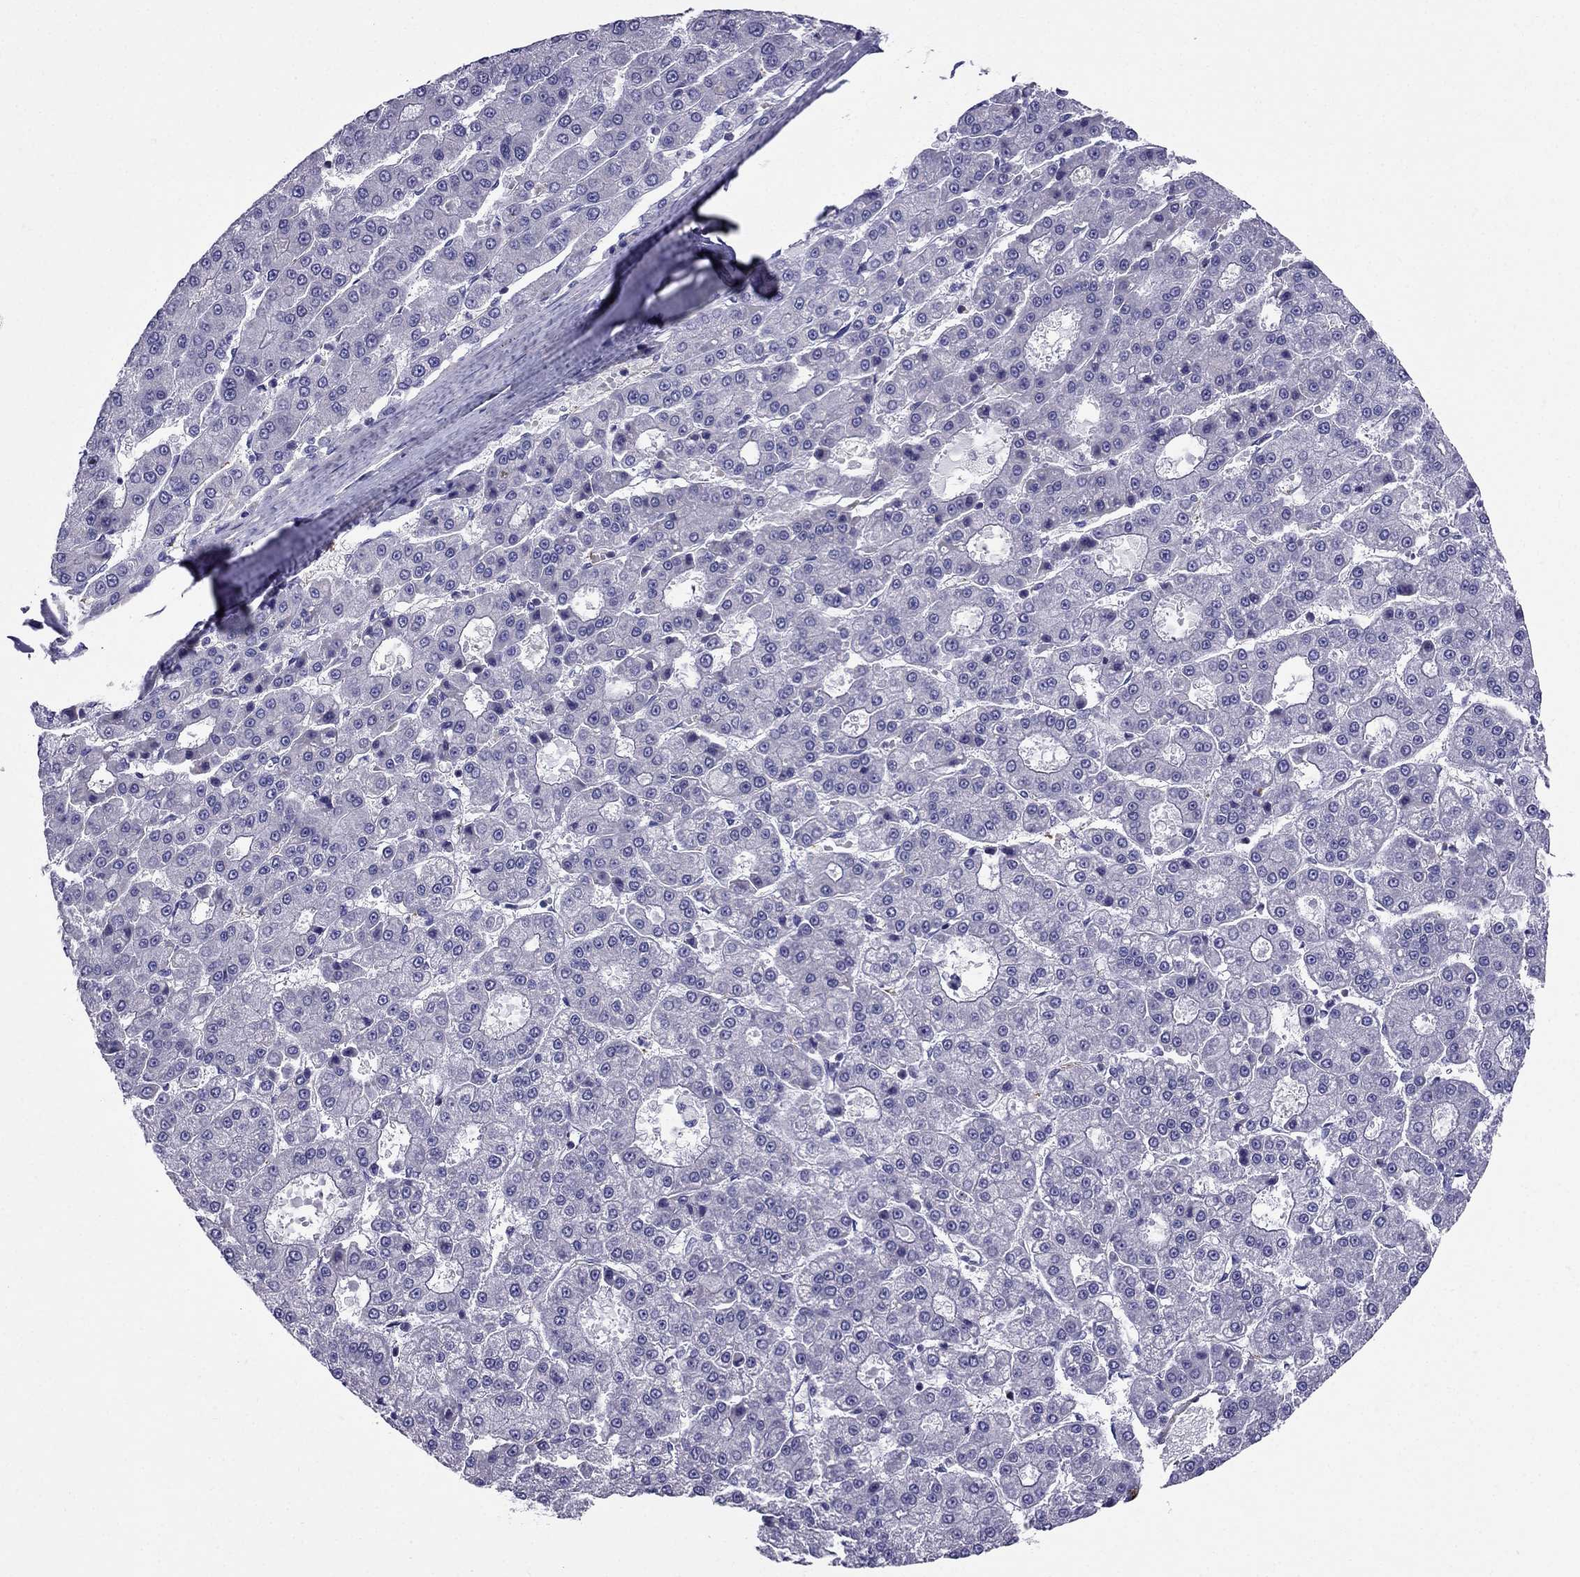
{"staining": {"intensity": "negative", "quantity": "none", "location": "none"}, "tissue": "liver cancer", "cell_type": "Tumor cells", "image_type": "cancer", "snomed": [{"axis": "morphology", "description": "Carcinoma, Hepatocellular, NOS"}, {"axis": "topography", "description": "Liver"}], "caption": "Histopathology image shows no significant protein positivity in tumor cells of liver cancer. (Brightfield microscopy of DAB immunohistochemistry (IHC) at high magnification).", "gene": "GPR50", "patient": {"sex": "male", "age": 70}}